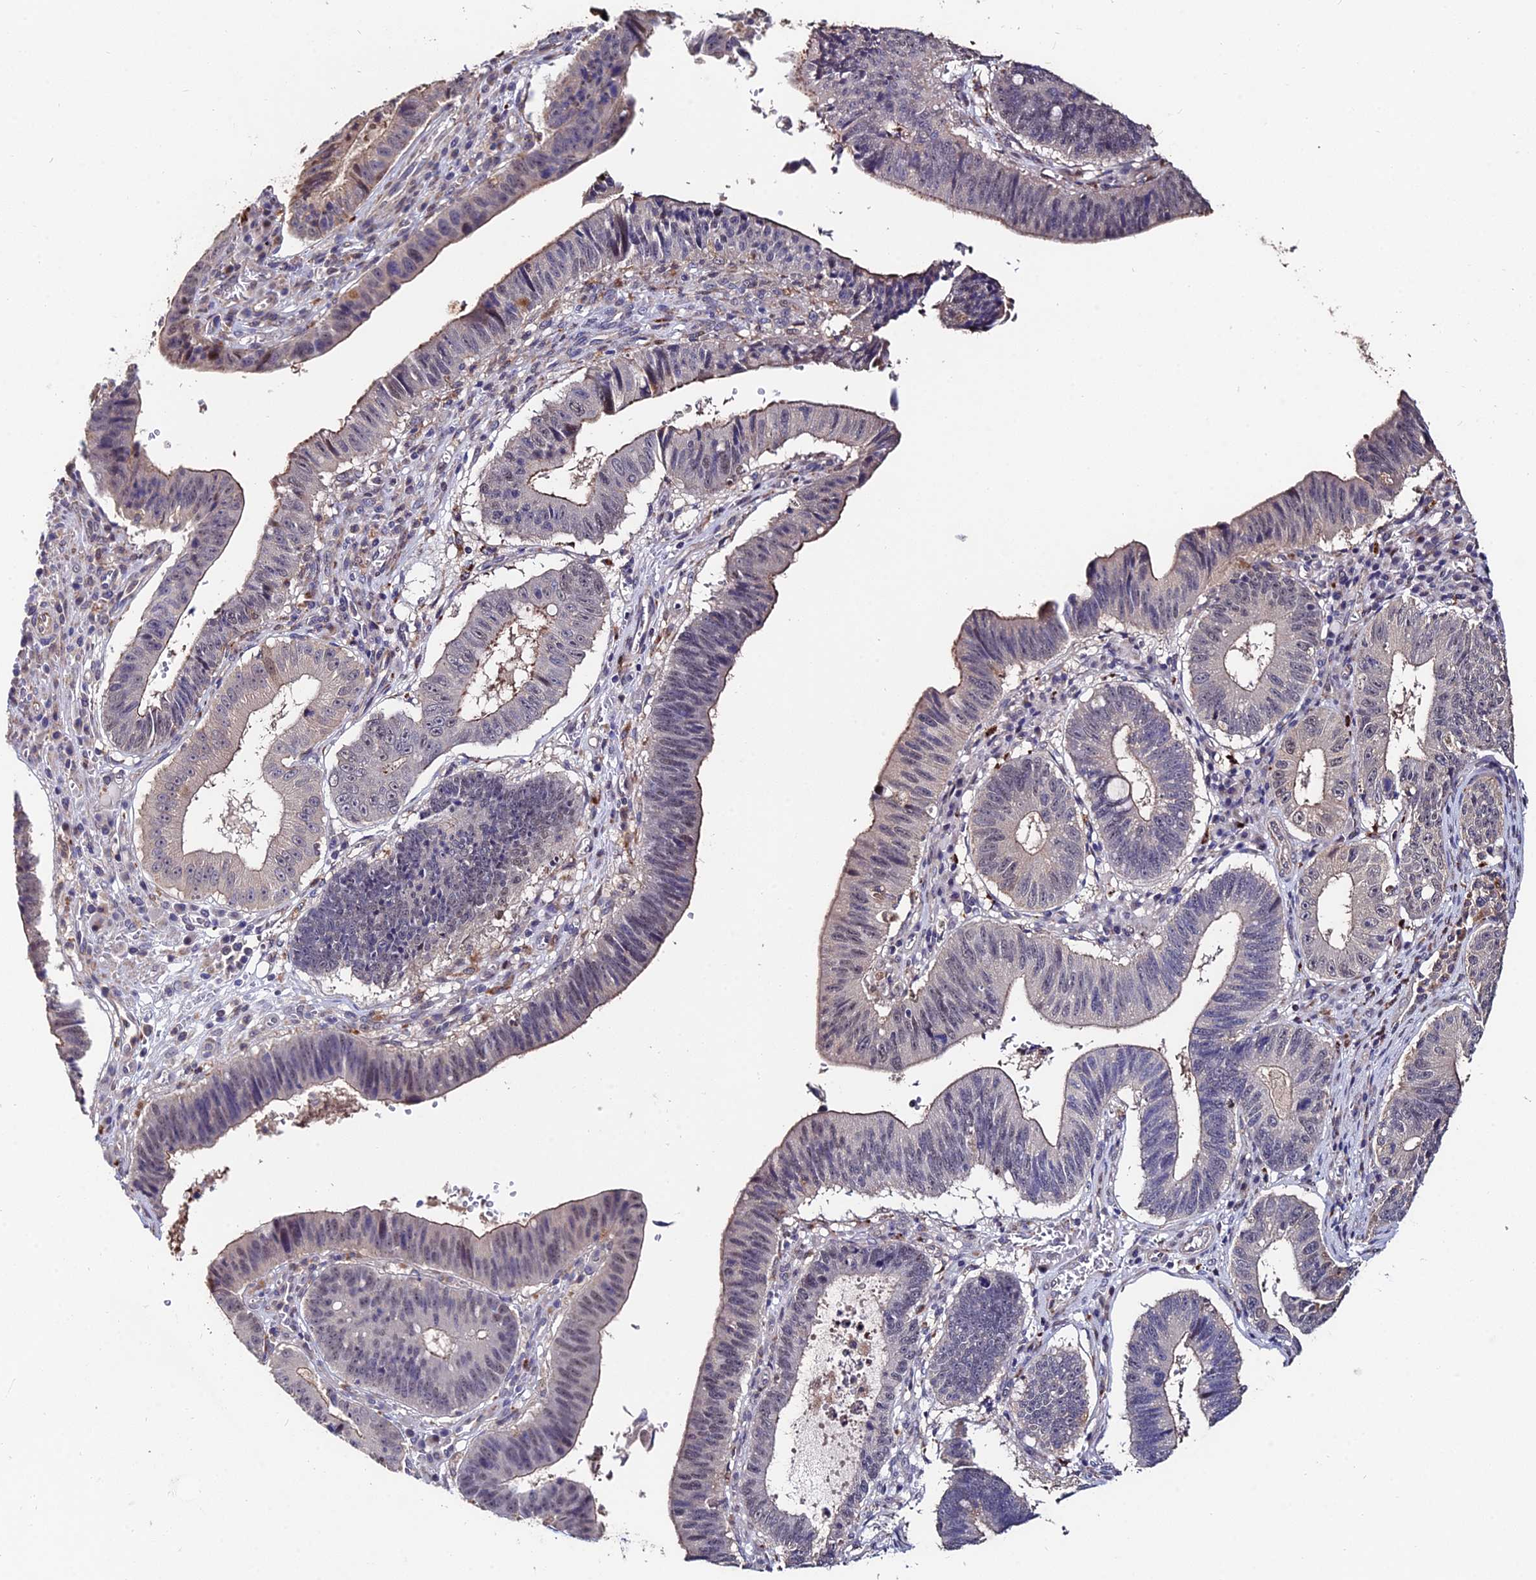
{"staining": {"intensity": "weak", "quantity": "<25%", "location": "cytoplasmic/membranous"}, "tissue": "stomach cancer", "cell_type": "Tumor cells", "image_type": "cancer", "snomed": [{"axis": "morphology", "description": "Adenocarcinoma, NOS"}, {"axis": "topography", "description": "Stomach"}], "caption": "Micrograph shows no significant protein staining in tumor cells of stomach cancer.", "gene": "ACTR5", "patient": {"sex": "male", "age": 59}}